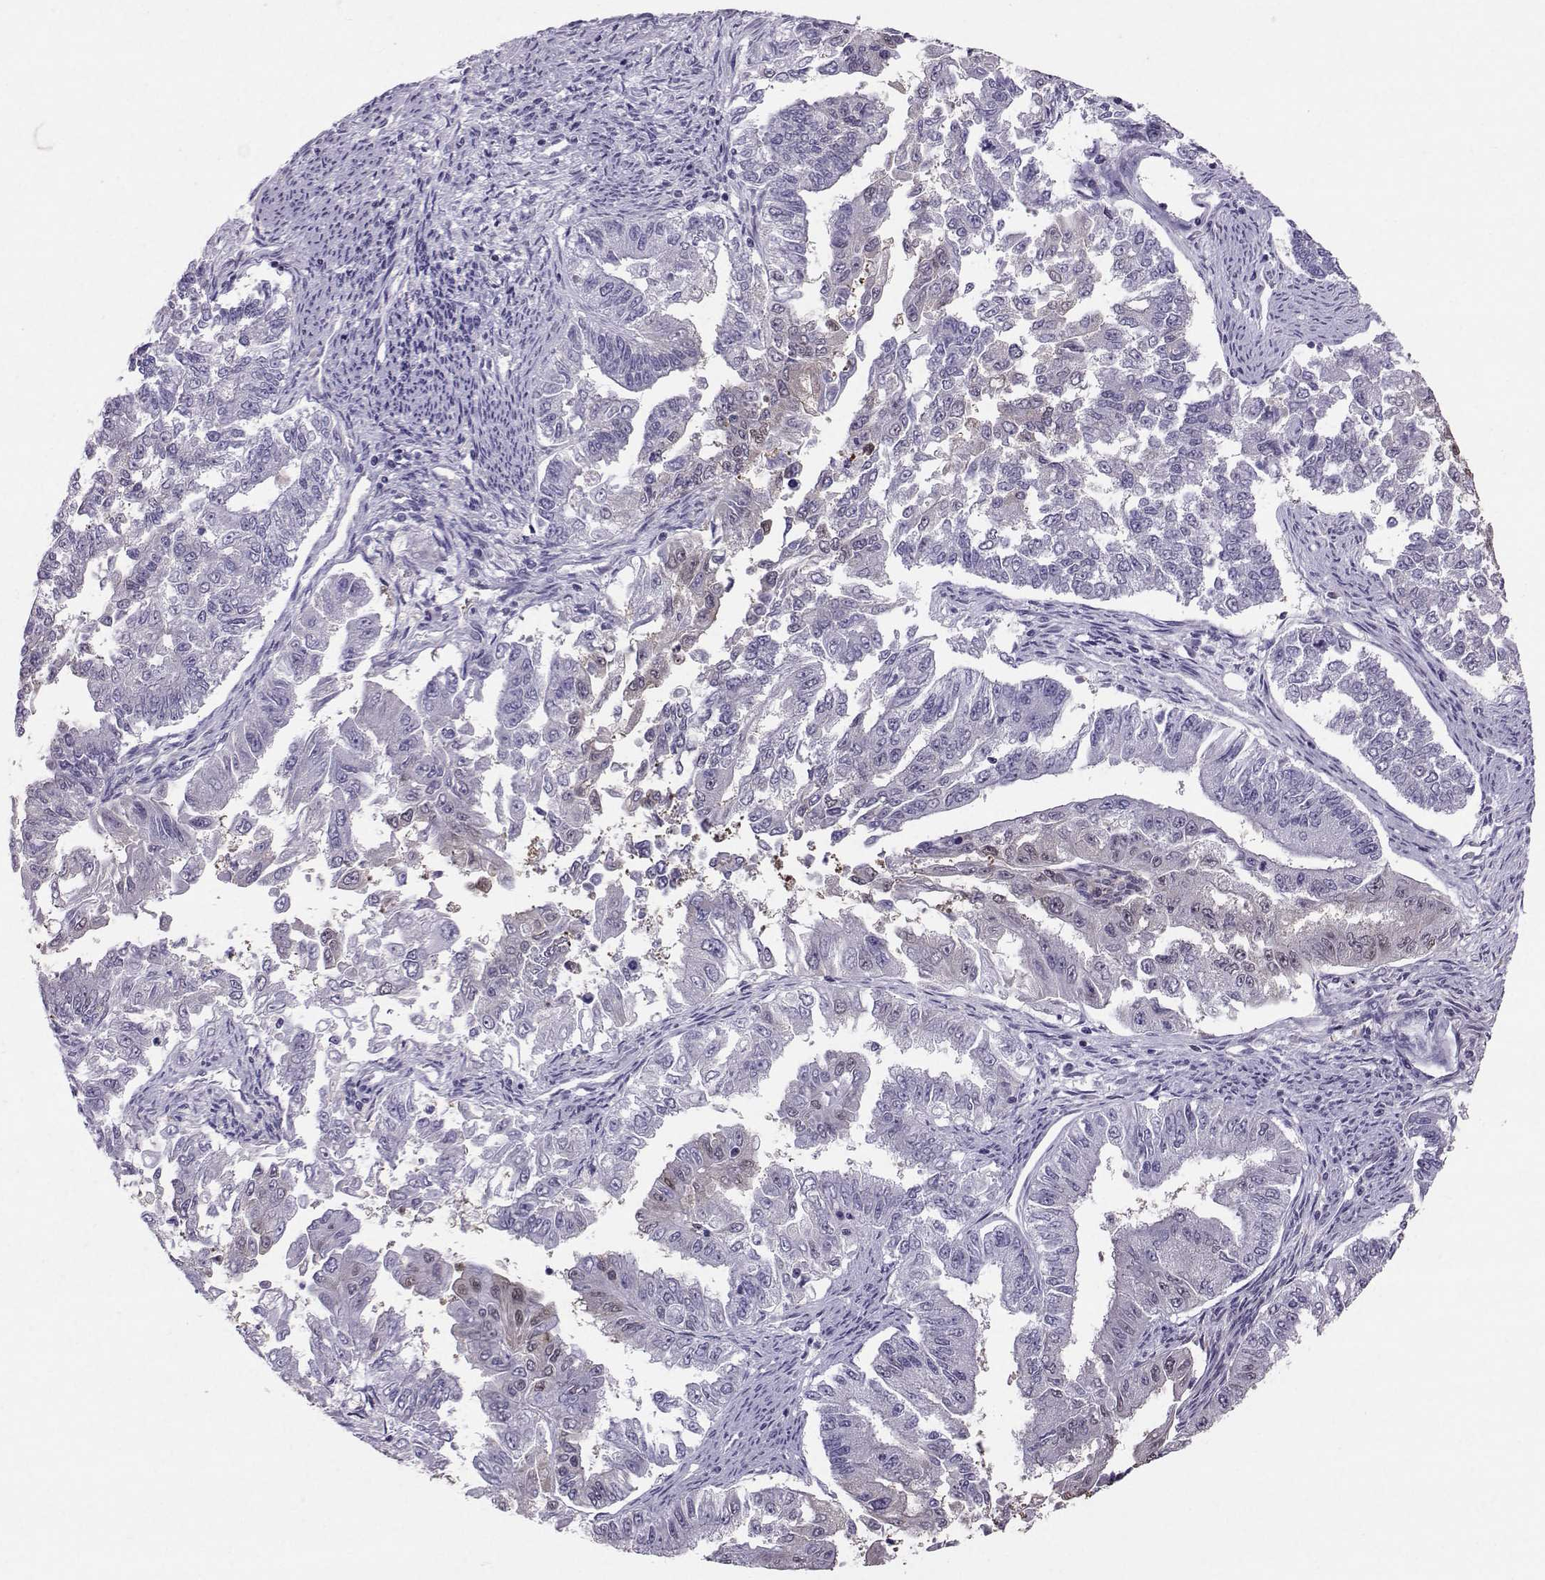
{"staining": {"intensity": "moderate", "quantity": "<25%", "location": "nuclear"}, "tissue": "endometrial cancer", "cell_type": "Tumor cells", "image_type": "cancer", "snomed": [{"axis": "morphology", "description": "Adenocarcinoma, NOS"}, {"axis": "topography", "description": "Uterus"}], "caption": "Immunohistochemical staining of endometrial cancer (adenocarcinoma) exhibits low levels of moderate nuclear staining in approximately <25% of tumor cells.", "gene": "PGK1", "patient": {"sex": "female", "age": 59}}